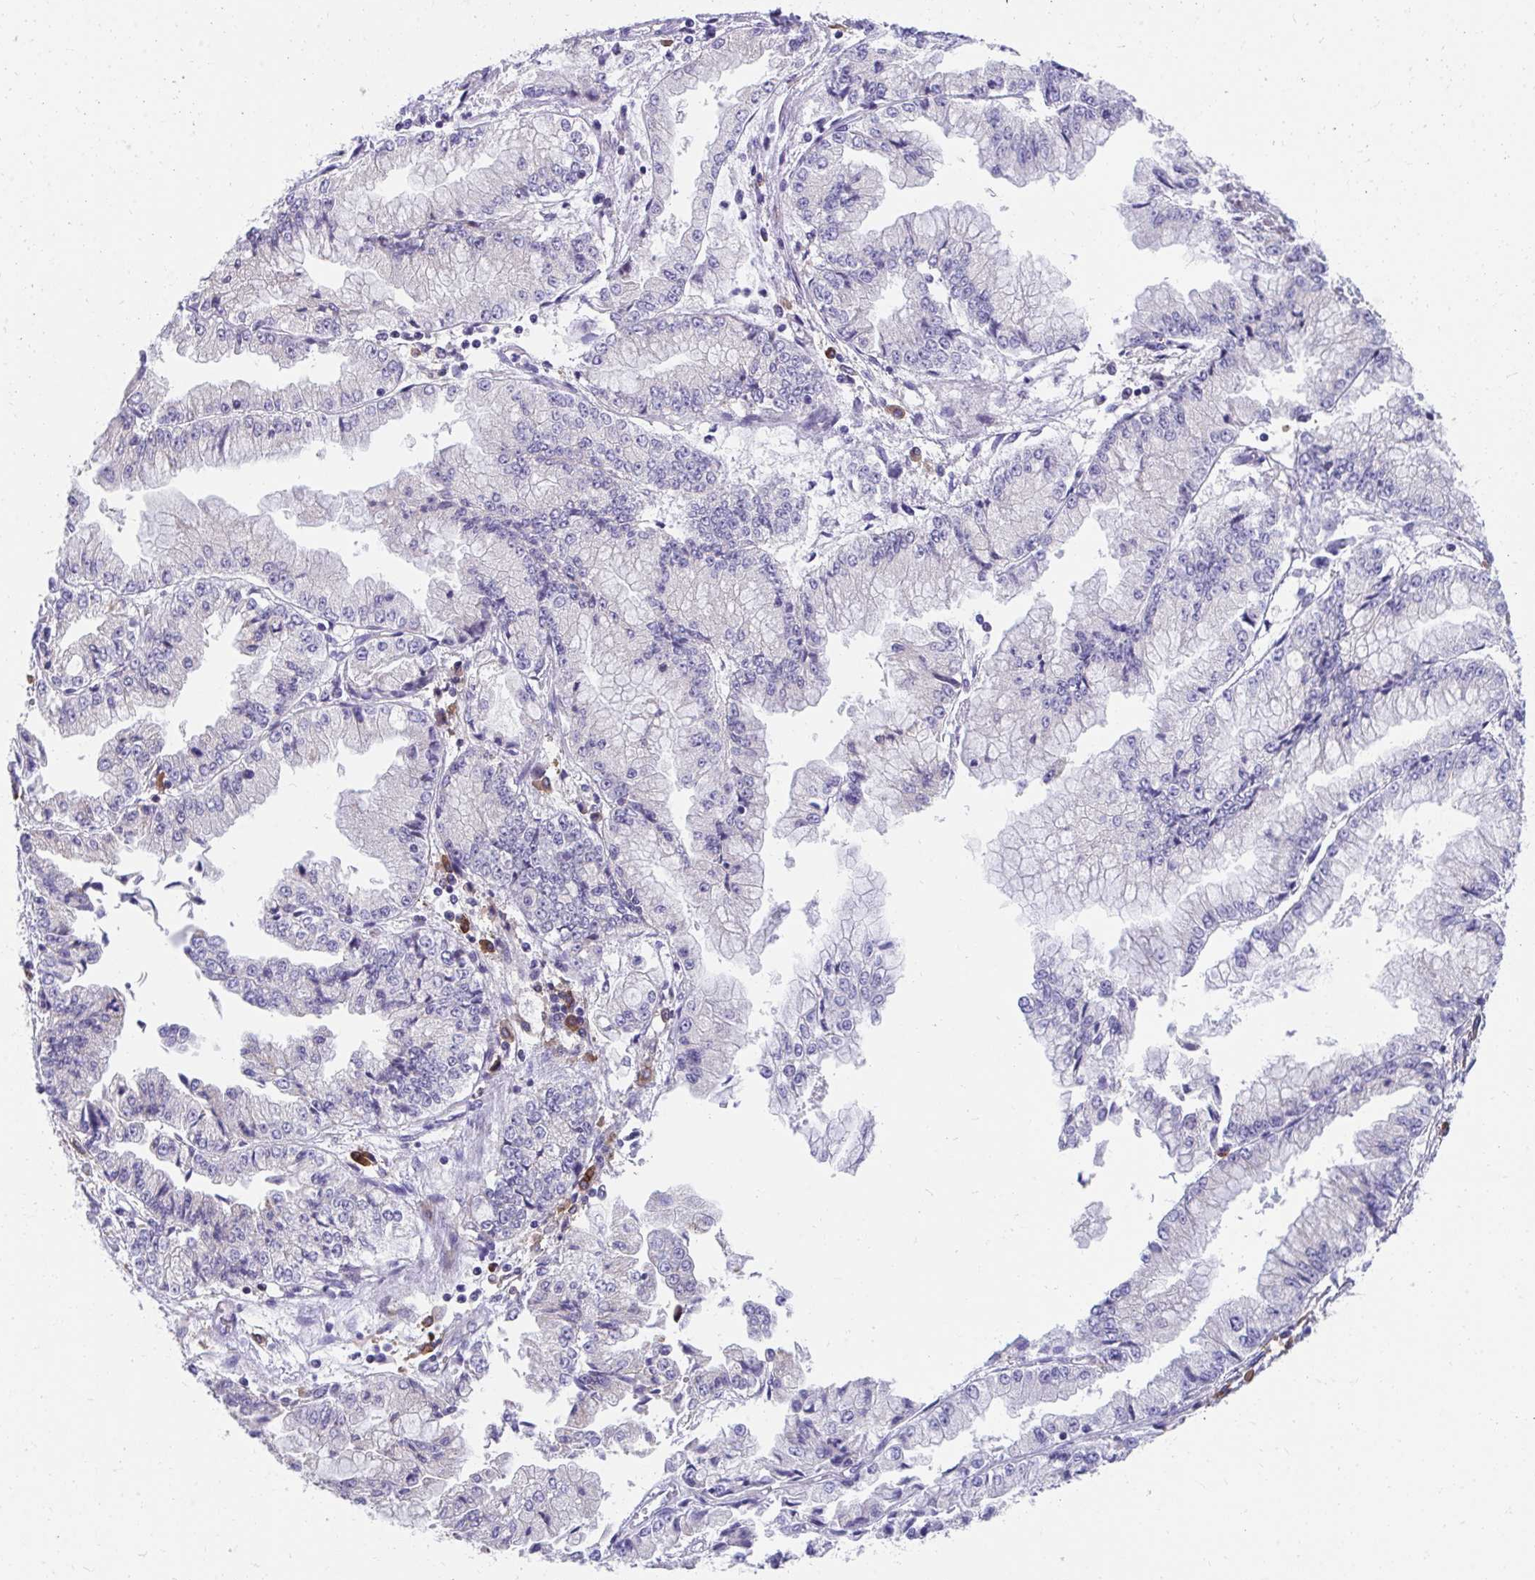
{"staining": {"intensity": "negative", "quantity": "none", "location": "none"}, "tissue": "stomach cancer", "cell_type": "Tumor cells", "image_type": "cancer", "snomed": [{"axis": "morphology", "description": "Adenocarcinoma, NOS"}, {"axis": "topography", "description": "Stomach, upper"}], "caption": "Immunohistochemistry (IHC) of human stomach adenocarcinoma reveals no positivity in tumor cells.", "gene": "SLAMF7", "patient": {"sex": "female", "age": 74}}